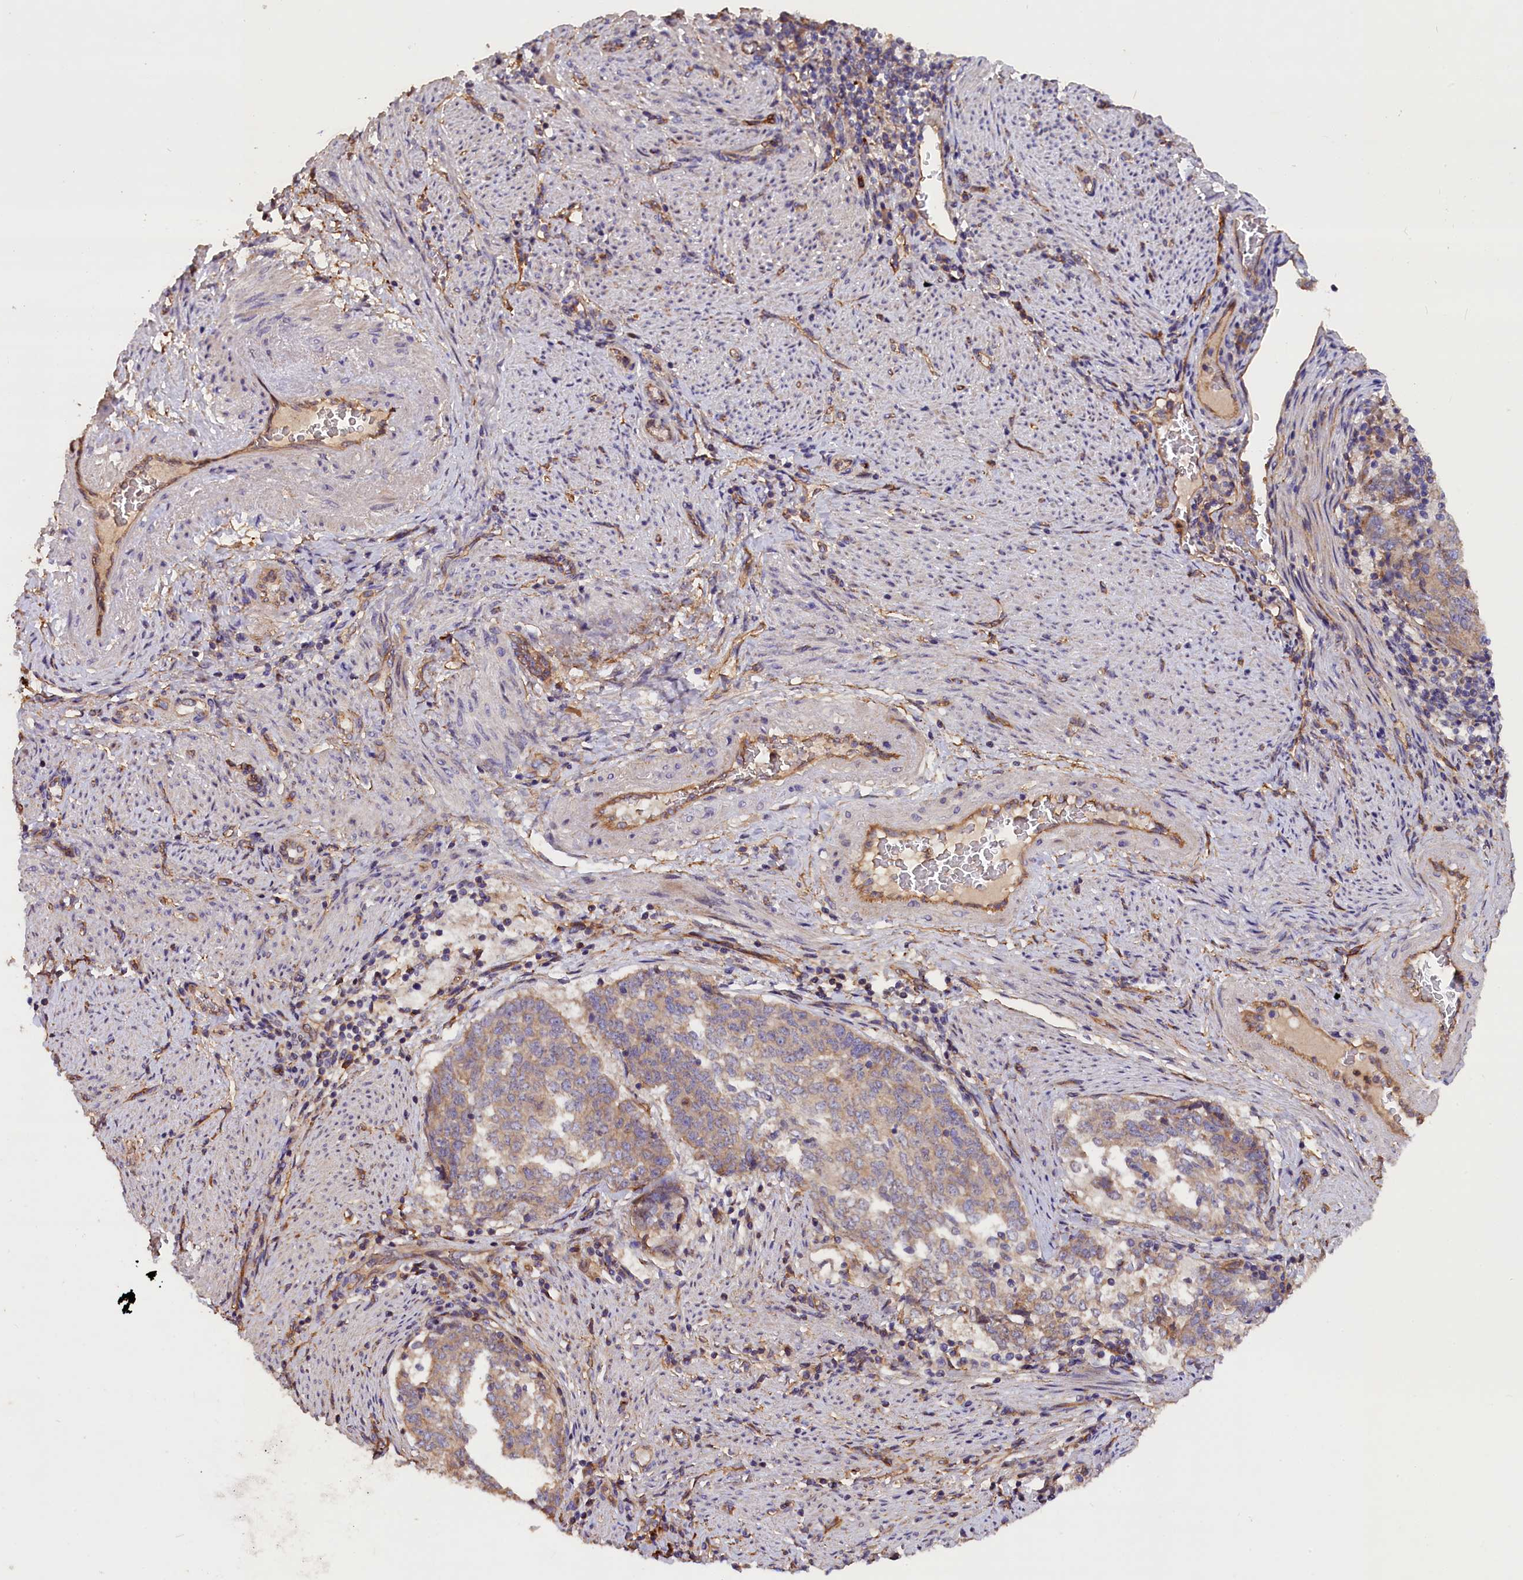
{"staining": {"intensity": "moderate", "quantity": "<25%", "location": "cytoplasmic/membranous"}, "tissue": "endometrial cancer", "cell_type": "Tumor cells", "image_type": "cancer", "snomed": [{"axis": "morphology", "description": "Adenocarcinoma, NOS"}, {"axis": "topography", "description": "Endometrium"}], "caption": "About <25% of tumor cells in adenocarcinoma (endometrial) reveal moderate cytoplasmic/membranous protein staining as visualized by brown immunohistochemical staining.", "gene": "ERMARD", "patient": {"sex": "female", "age": 80}}